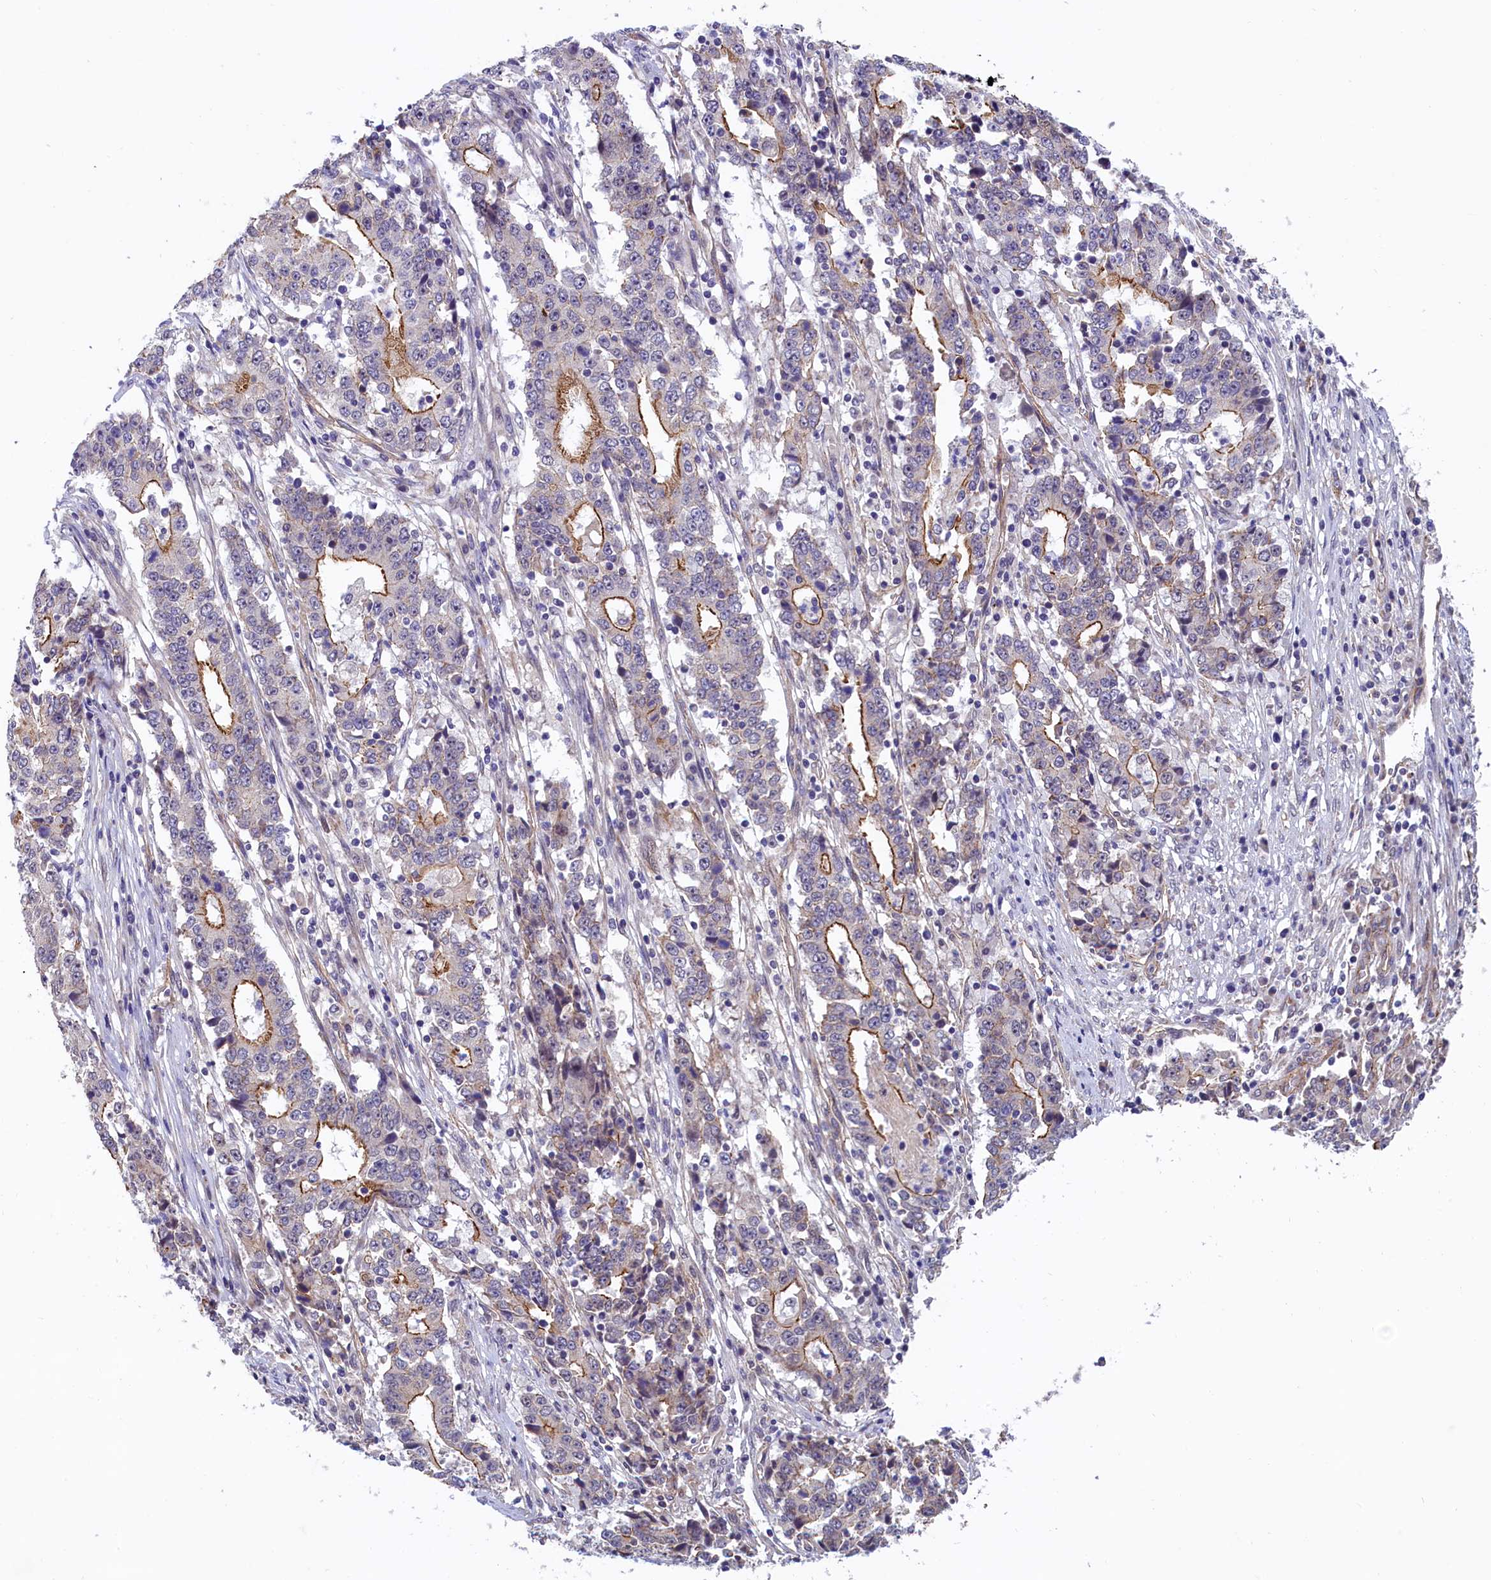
{"staining": {"intensity": "moderate", "quantity": "25%-75%", "location": "cytoplasmic/membranous"}, "tissue": "stomach cancer", "cell_type": "Tumor cells", "image_type": "cancer", "snomed": [{"axis": "morphology", "description": "Adenocarcinoma, NOS"}, {"axis": "topography", "description": "Stomach"}], "caption": "This is an image of IHC staining of stomach cancer (adenocarcinoma), which shows moderate staining in the cytoplasmic/membranous of tumor cells.", "gene": "ARL14EP", "patient": {"sex": "male", "age": 59}}